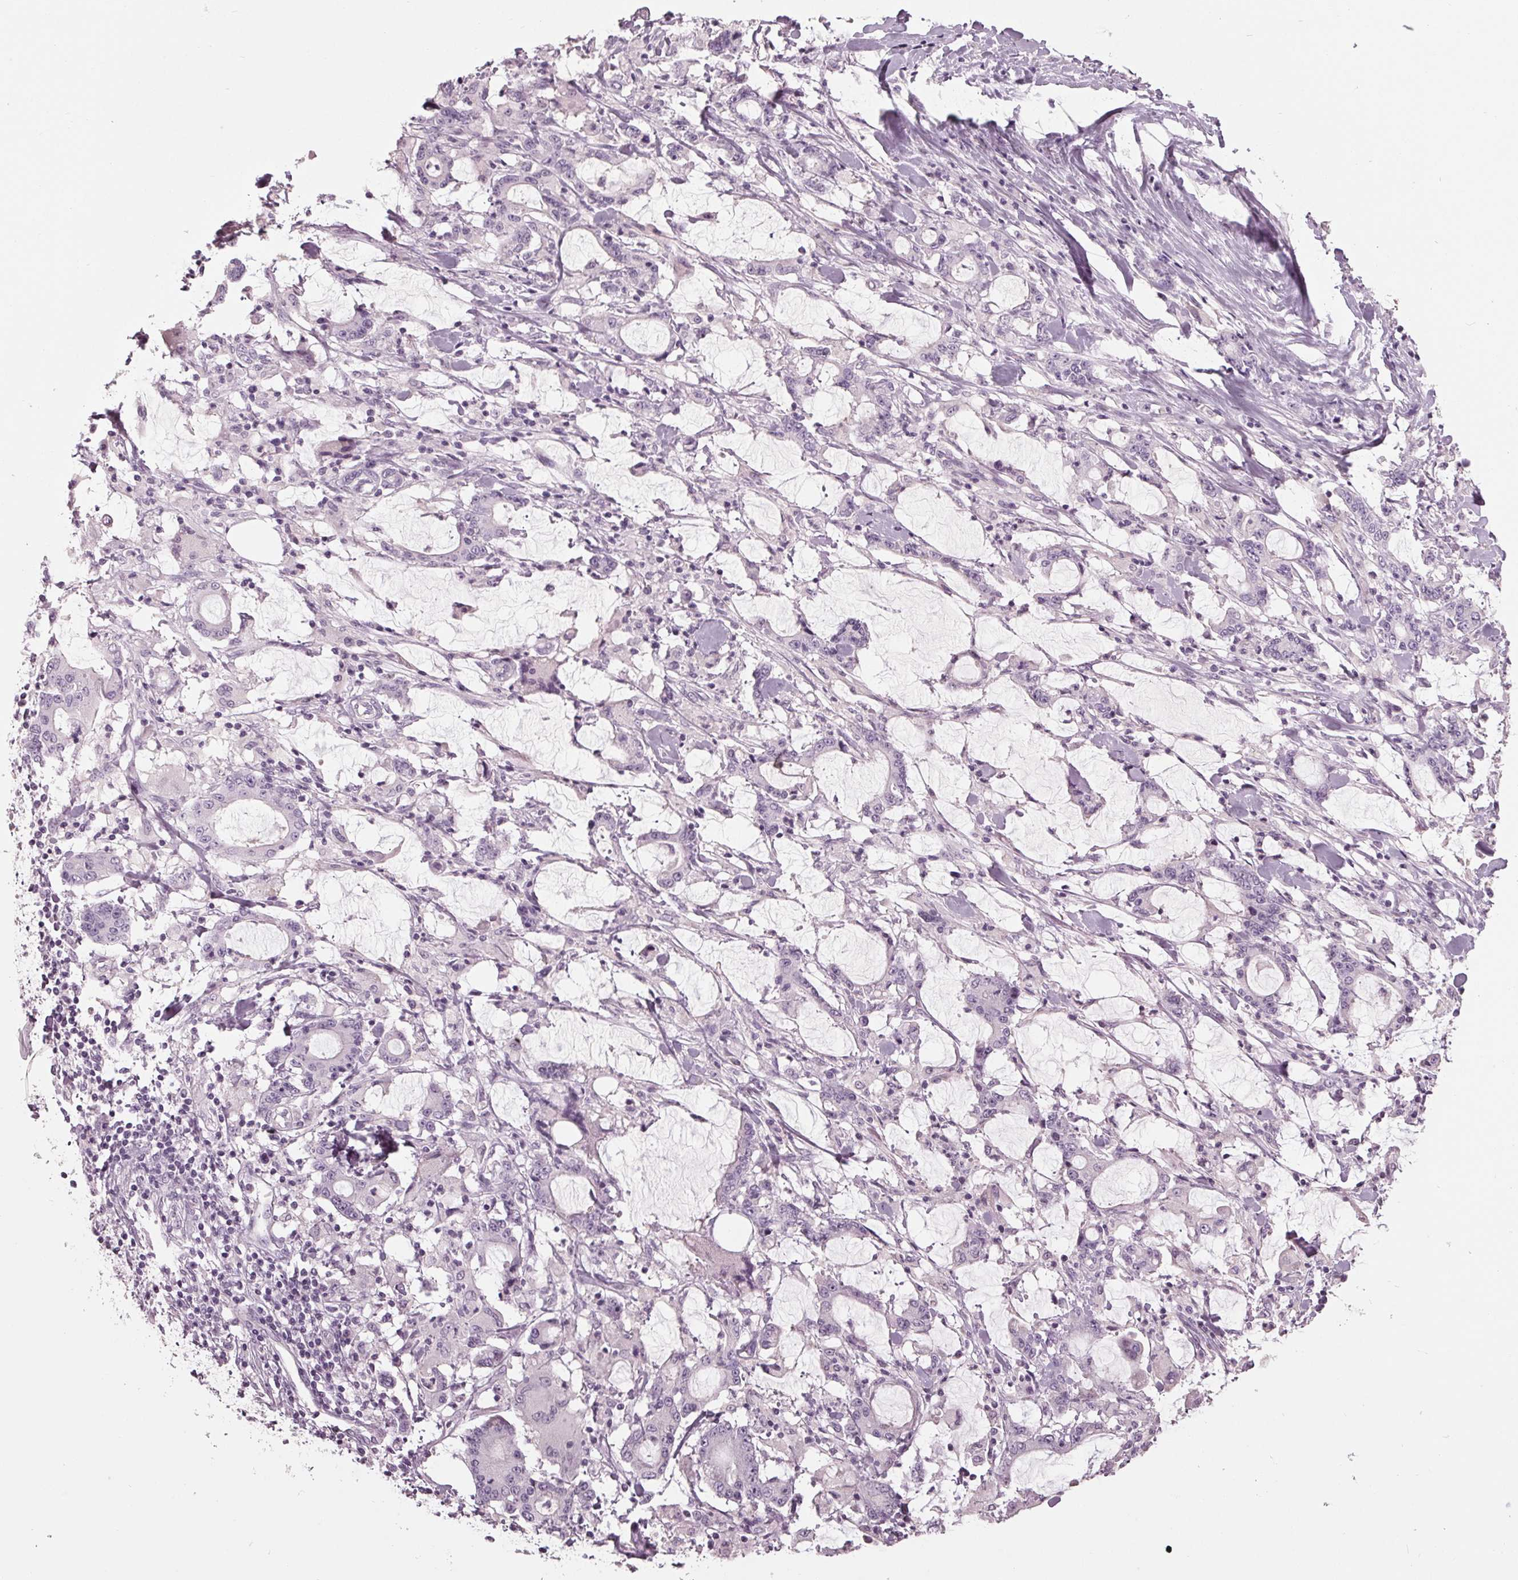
{"staining": {"intensity": "negative", "quantity": "none", "location": "none"}, "tissue": "stomach cancer", "cell_type": "Tumor cells", "image_type": "cancer", "snomed": [{"axis": "morphology", "description": "Adenocarcinoma, NOS"}, {"axis": "topography", "description": "Stomach, upper"}], "caption": "An image of stomach cancer (adenocarcinoma) stained for a protein reveals no brown staining in tumor cells.", "gene": "TNNC2", "patient": {"sex": "male", "age": 68}}